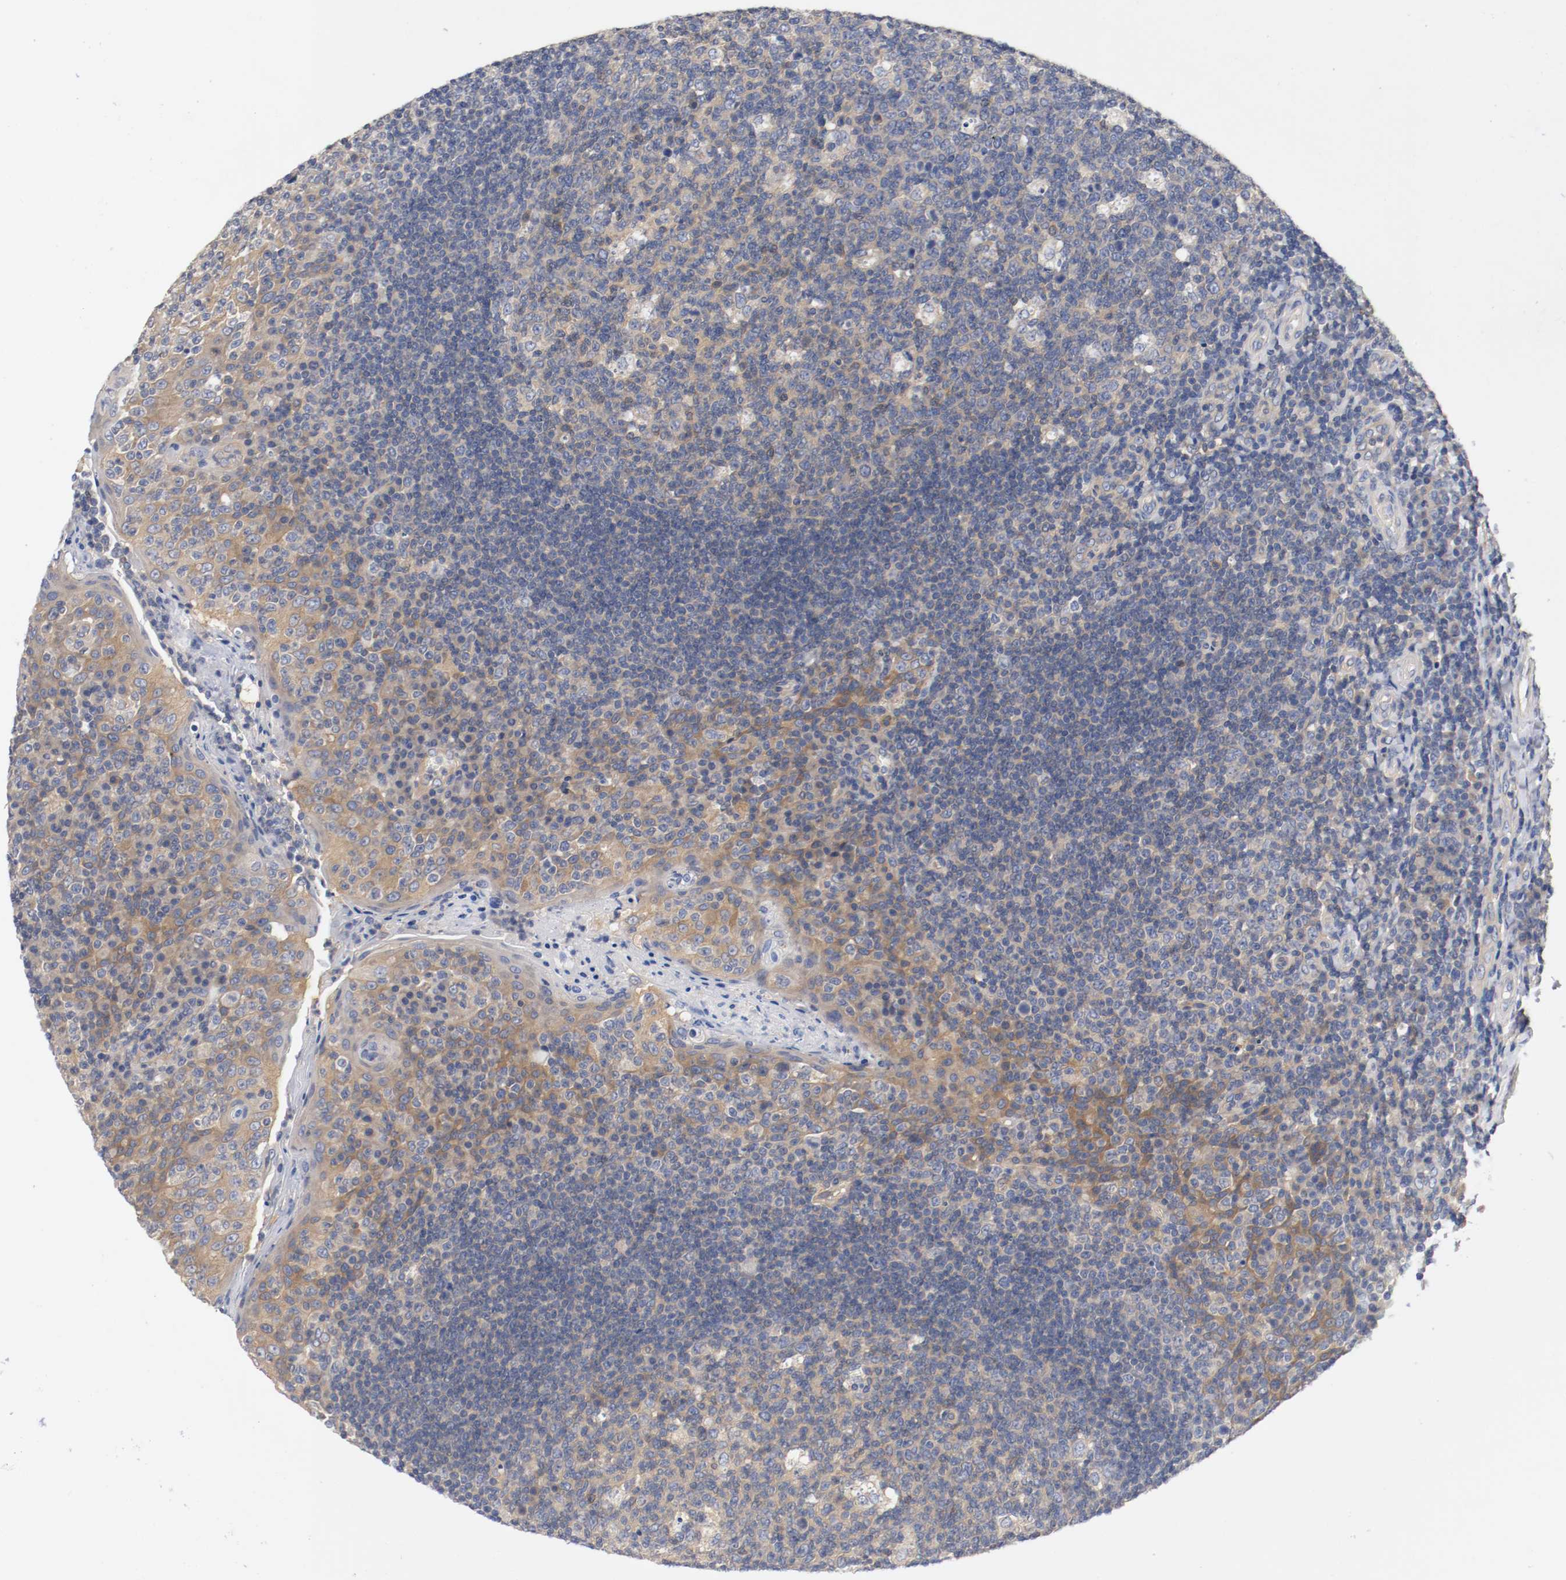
{"staining": {"intensity": "moderate", "quantity": ">75%", "location": "cytoplasmic/membranous"}, "tissue": "tonsil", "cell_type": "Germinal center cells", "image_type": "normal", "snomed": [{"axis": "morphology", "description": "Normal tissue, NOS"}, {"axis": "topography", "description": "Tonsil"}], "caption": "Tonsil stained with DAB (3,3'-diaminobenzidine) IHC reveals medium levels of moderate cytoplasmic/membranous expression in approximately >75% of germinal center cells. (Brightfield microscopy of DAB IHC at high magnification).", "gene": "HGS", "patient": {"sex": "male", "age": 17}}